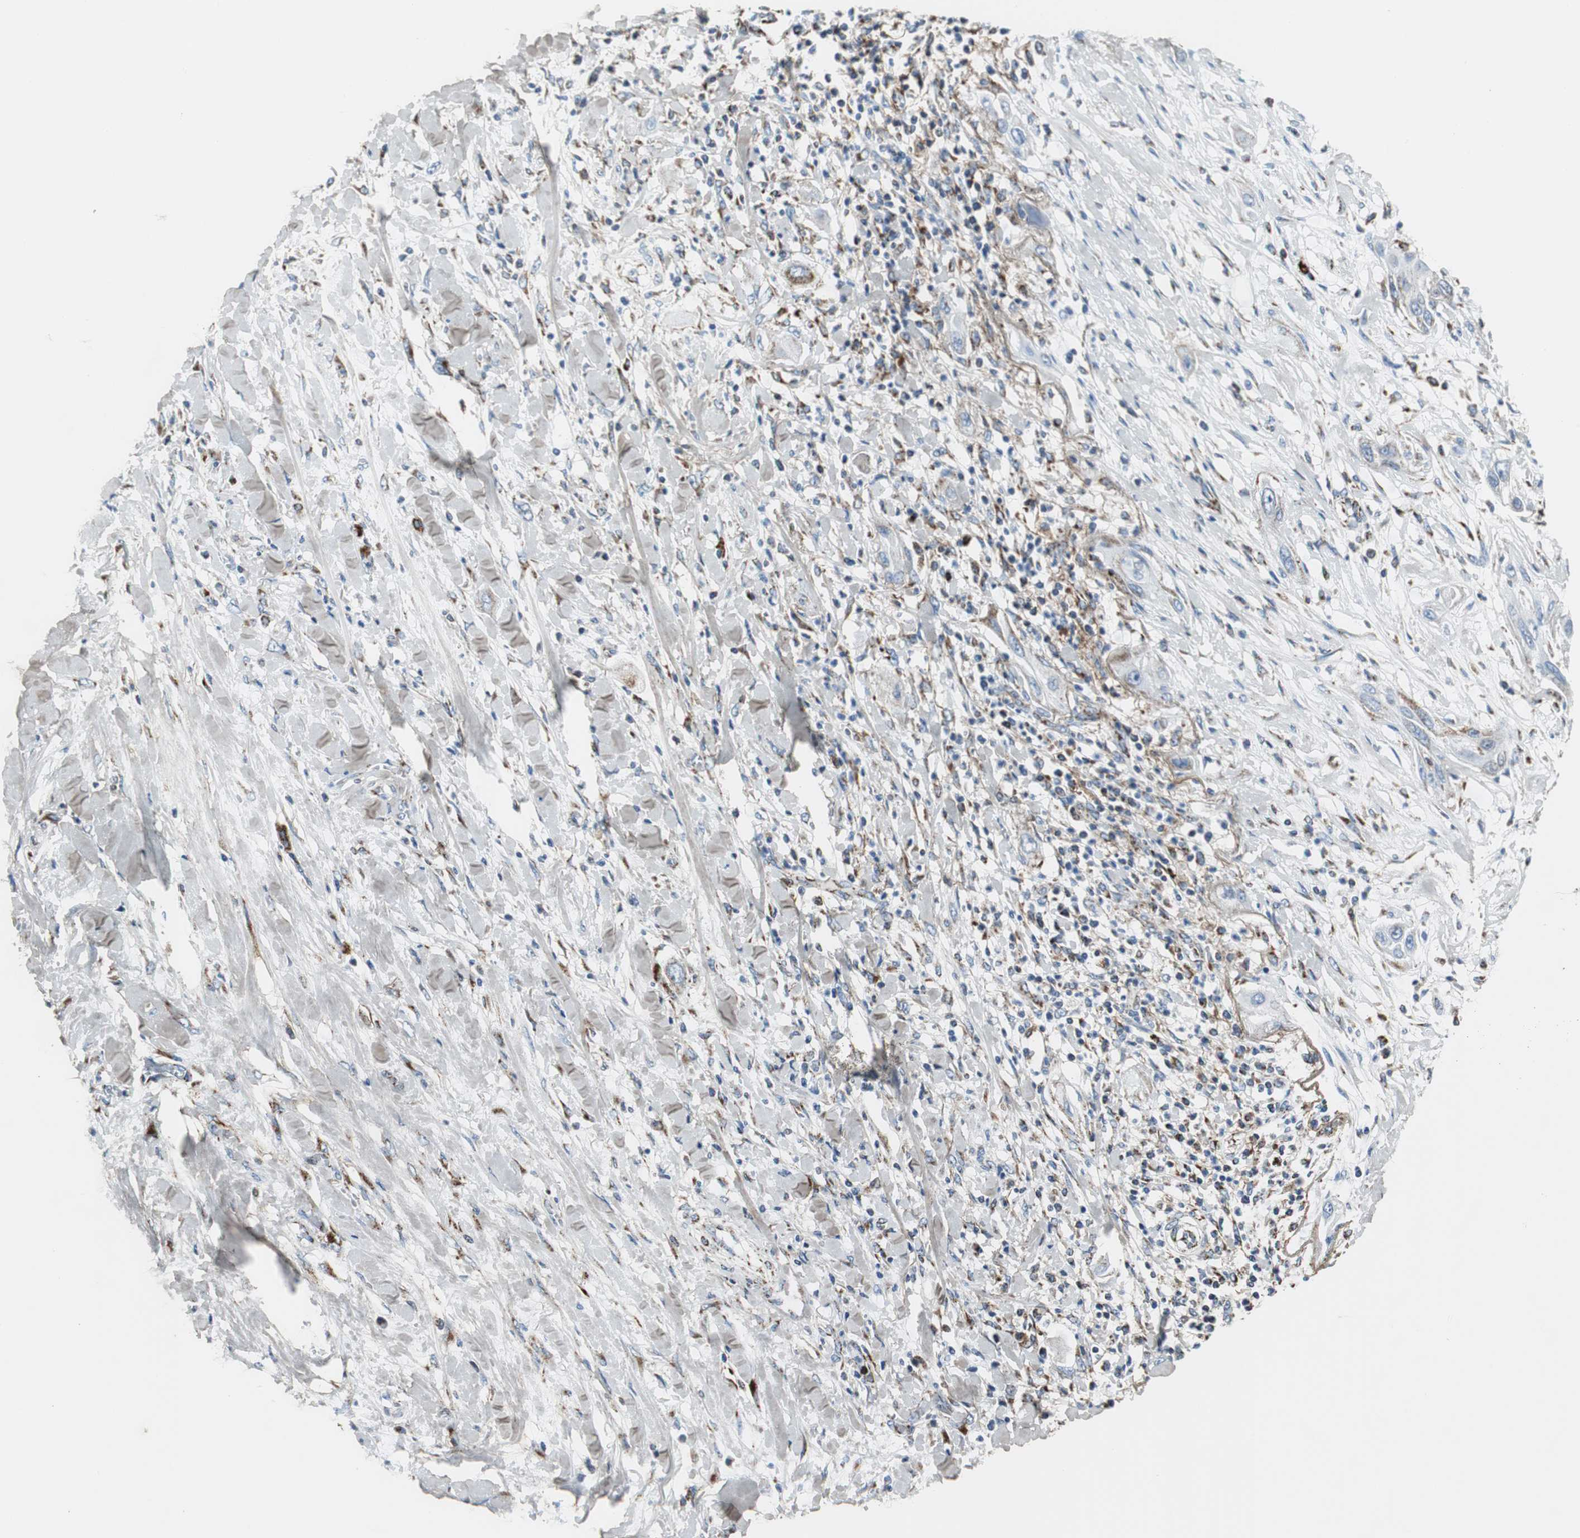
{"staining": {"intensity": "weak", "quantity": "25%-75%", "location": "cytoplasmic/membranous"}, "tissue": "lung cancer", "cell_type": "Tumor cells", "image_type": "cancer", "snomed": [{"axis": "morphology", "description": "Squamous cell carcinoma, NOS"}, {"axis": "topography", "description": "Lung"}], "caption": "Immunohistochemistry (IHC) (DAB (3,3'-diaminobenzidine)) staining of squamous cell carcinoma (lung) exhibits weak cytoplasmic/membranous protein positivity in approximately 25%-75% of tumor cells. Nuclei are stained in blue.", "gene": "C1QTNF7", "patient": {"sex": "female", "age": 47}}